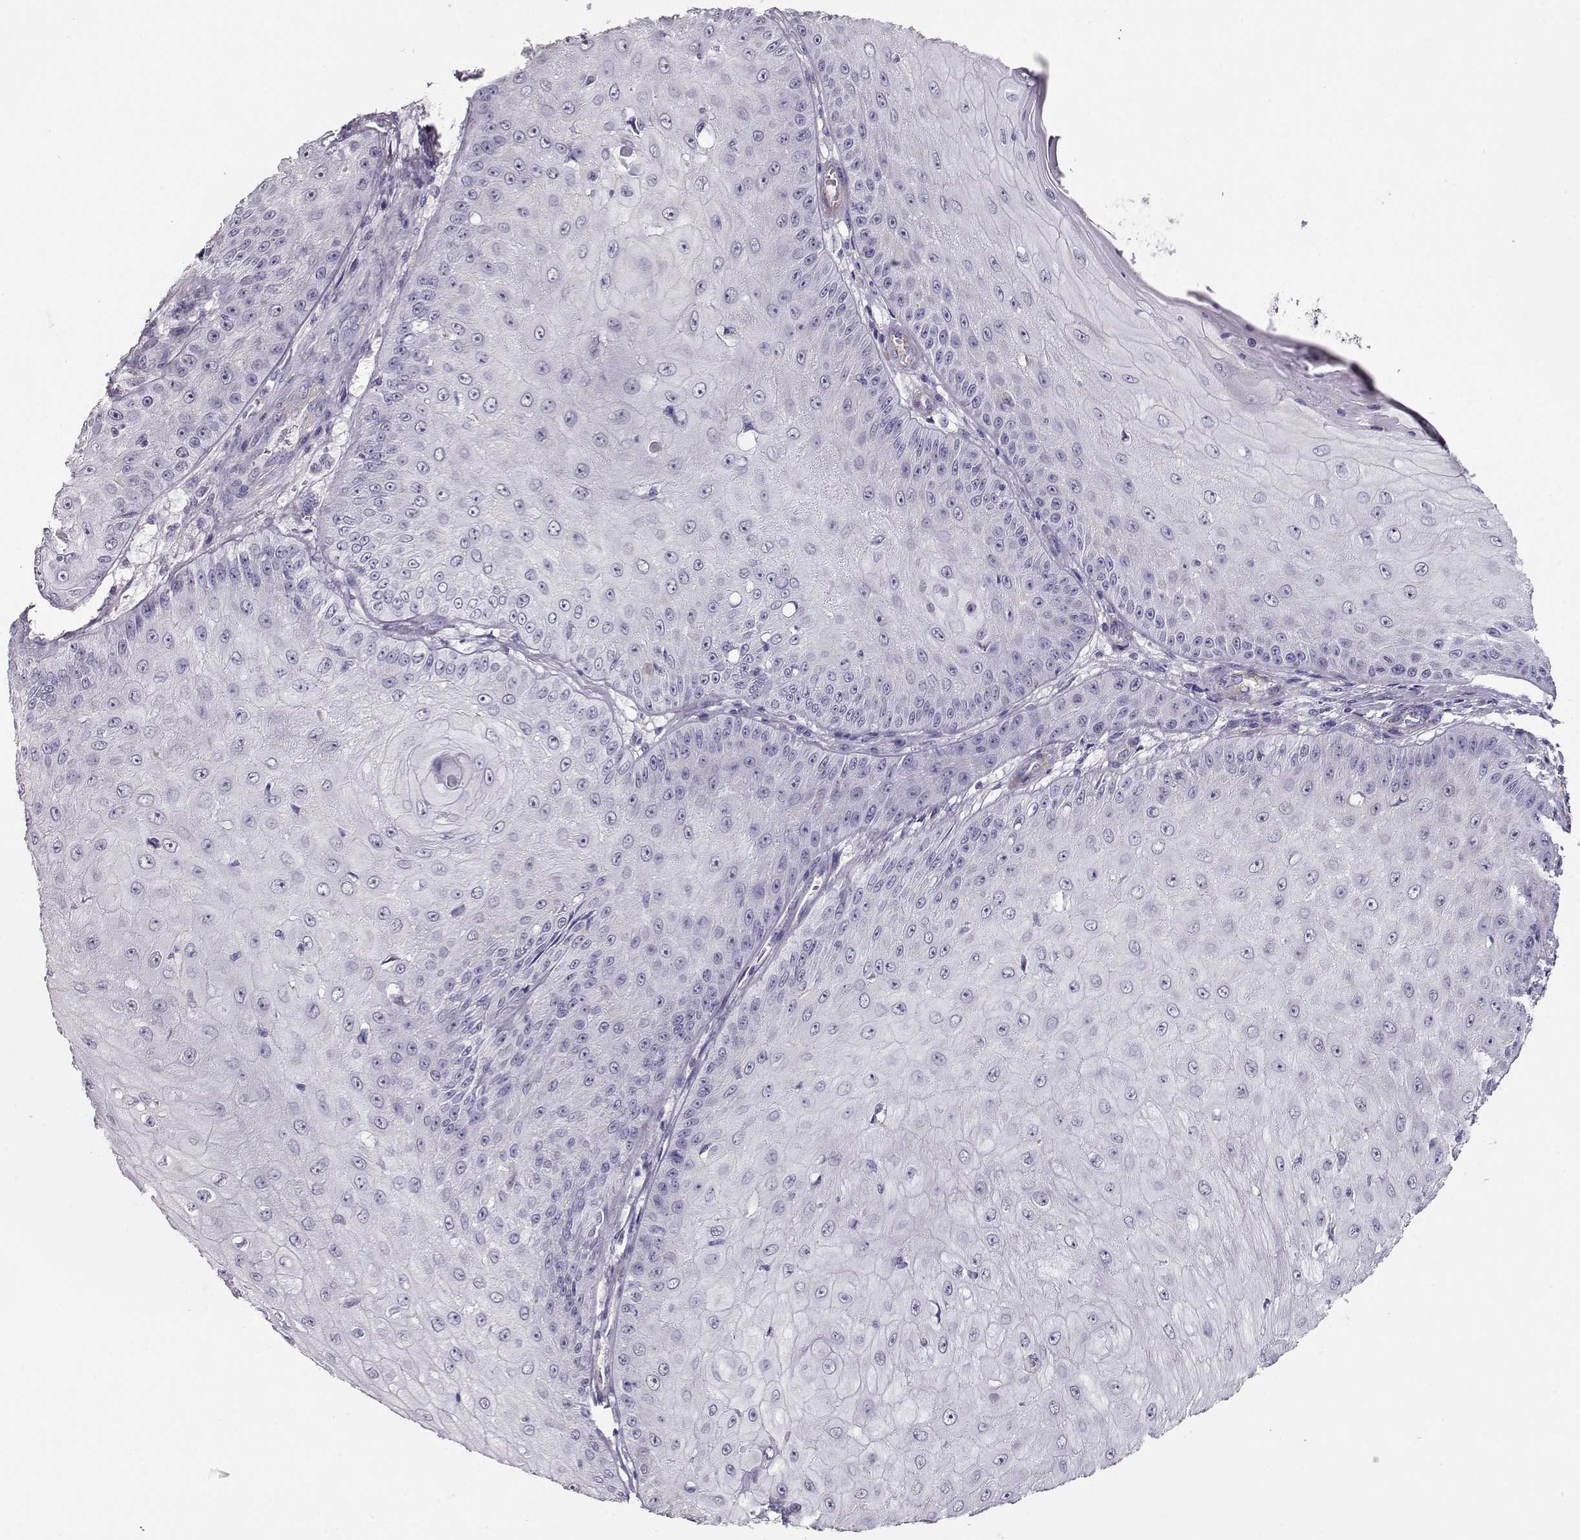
{"staining": {"intensity": "negative", "quantity": "none", "location": "none"}, "tissue": "skin cancer", "cell_type": "Tumor cells", "image_type": "cancer", "snomed": [{"axis": "morphology", "description": "Squamous cell carcinoma, NOS"}, {"axis": "topography", "description": "Skin"}], "caption": "Human squamous cell carcinoma (skin) stained for a protein using immunohistochemistry (IHC) shows no staining in tumor cells.", "gene": "RBM44", "patient": {"sex": "male", "age": 70}}